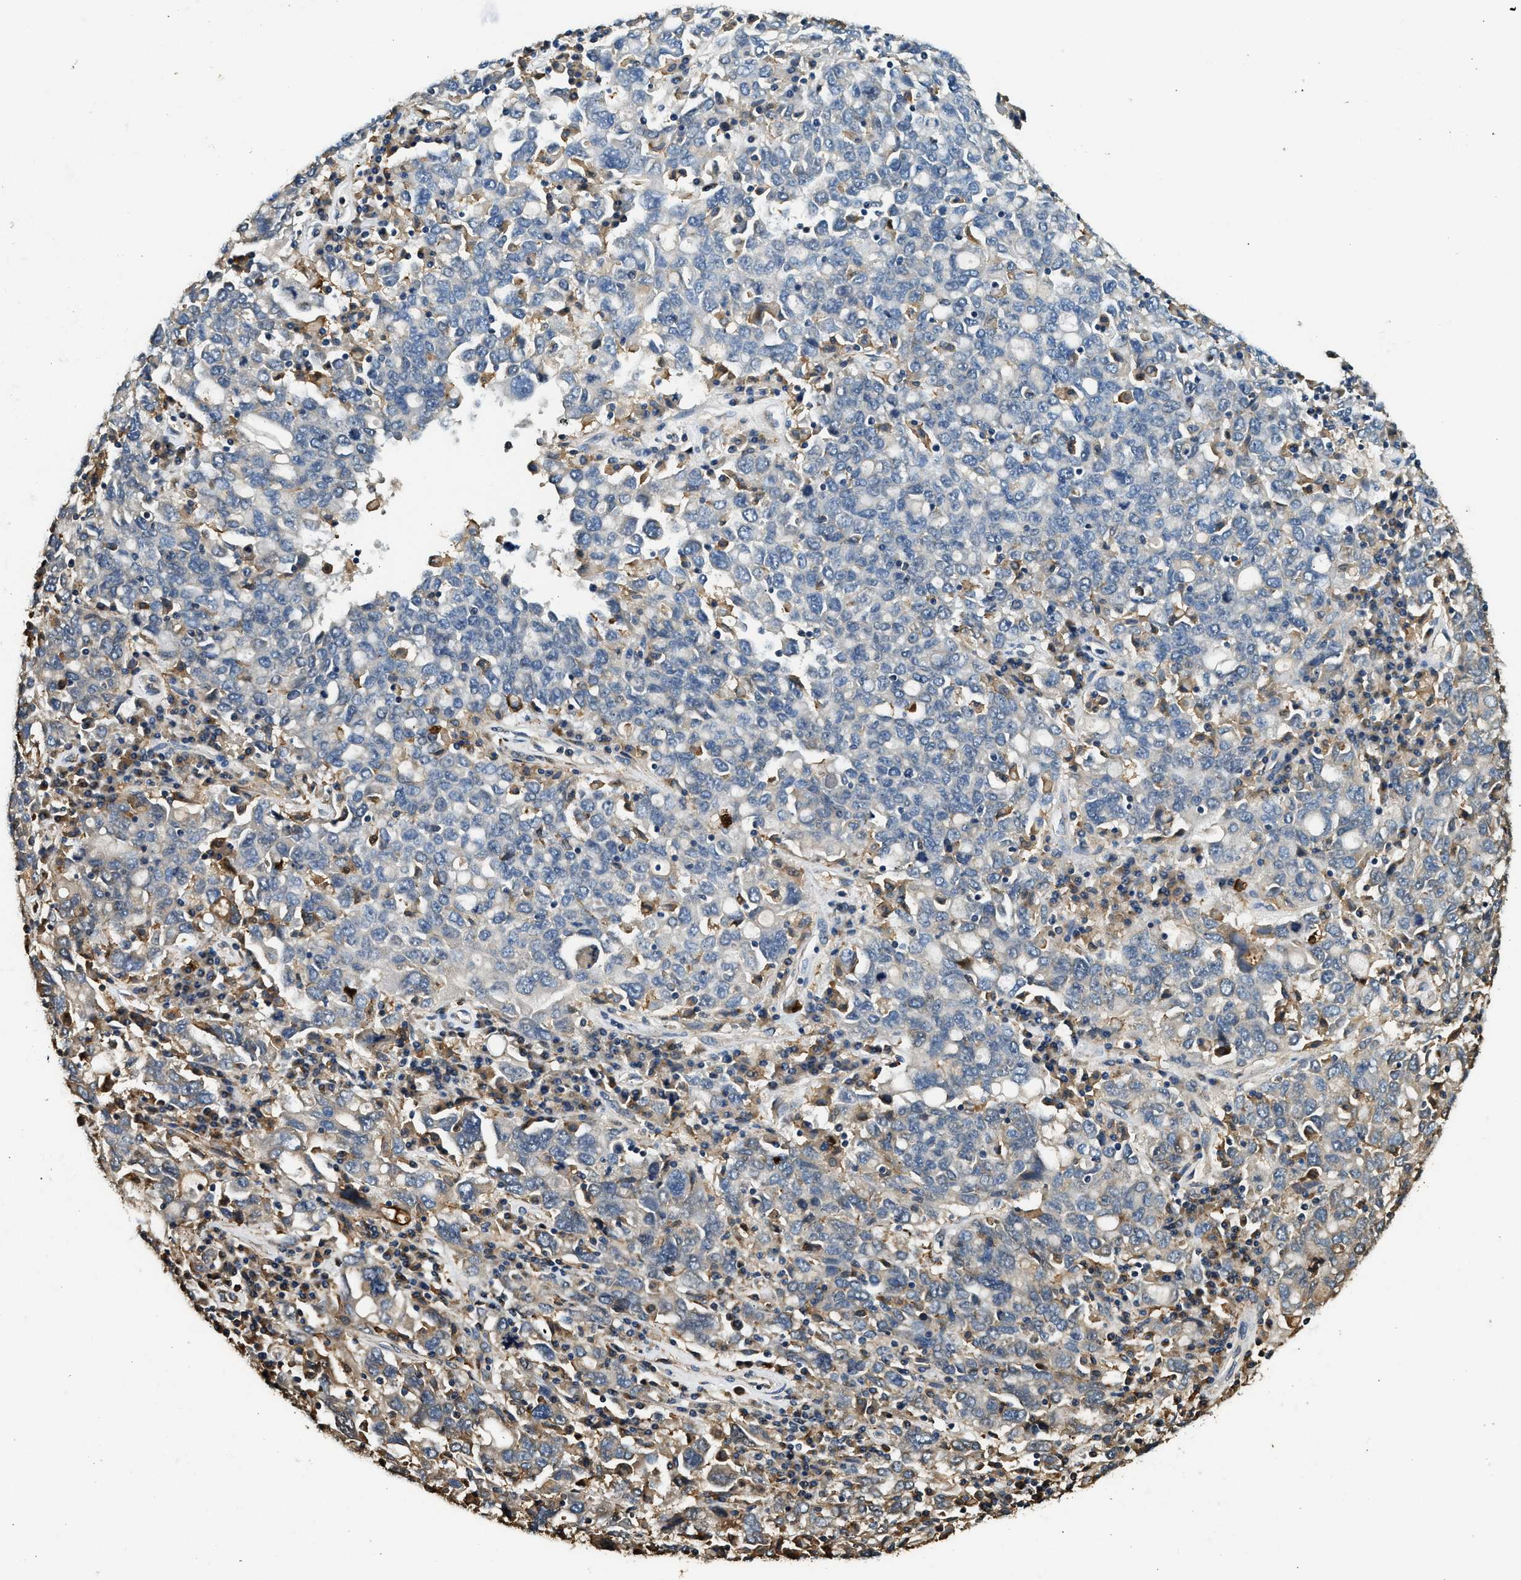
{"staining": {"intensity": "weak", "quantity": "<25%", "location": "cytoplasmic/membranous"}, "tissue": "ovarian cancer", "cell_type": "Tumor cells", "image_type": "cancer", "snomed": [{"axis": "morphology", "description": "Carcinoma, endometroid"}, {"axis": "topography", "description": "Ovary"}], "caption": "This is an immunohistochemistry micrograph of human ovarian endometroid carcinoma. There is no staining in tumor cells.", "gene": "ANXA3", "patient": {"sex": "female", "age": 62}}